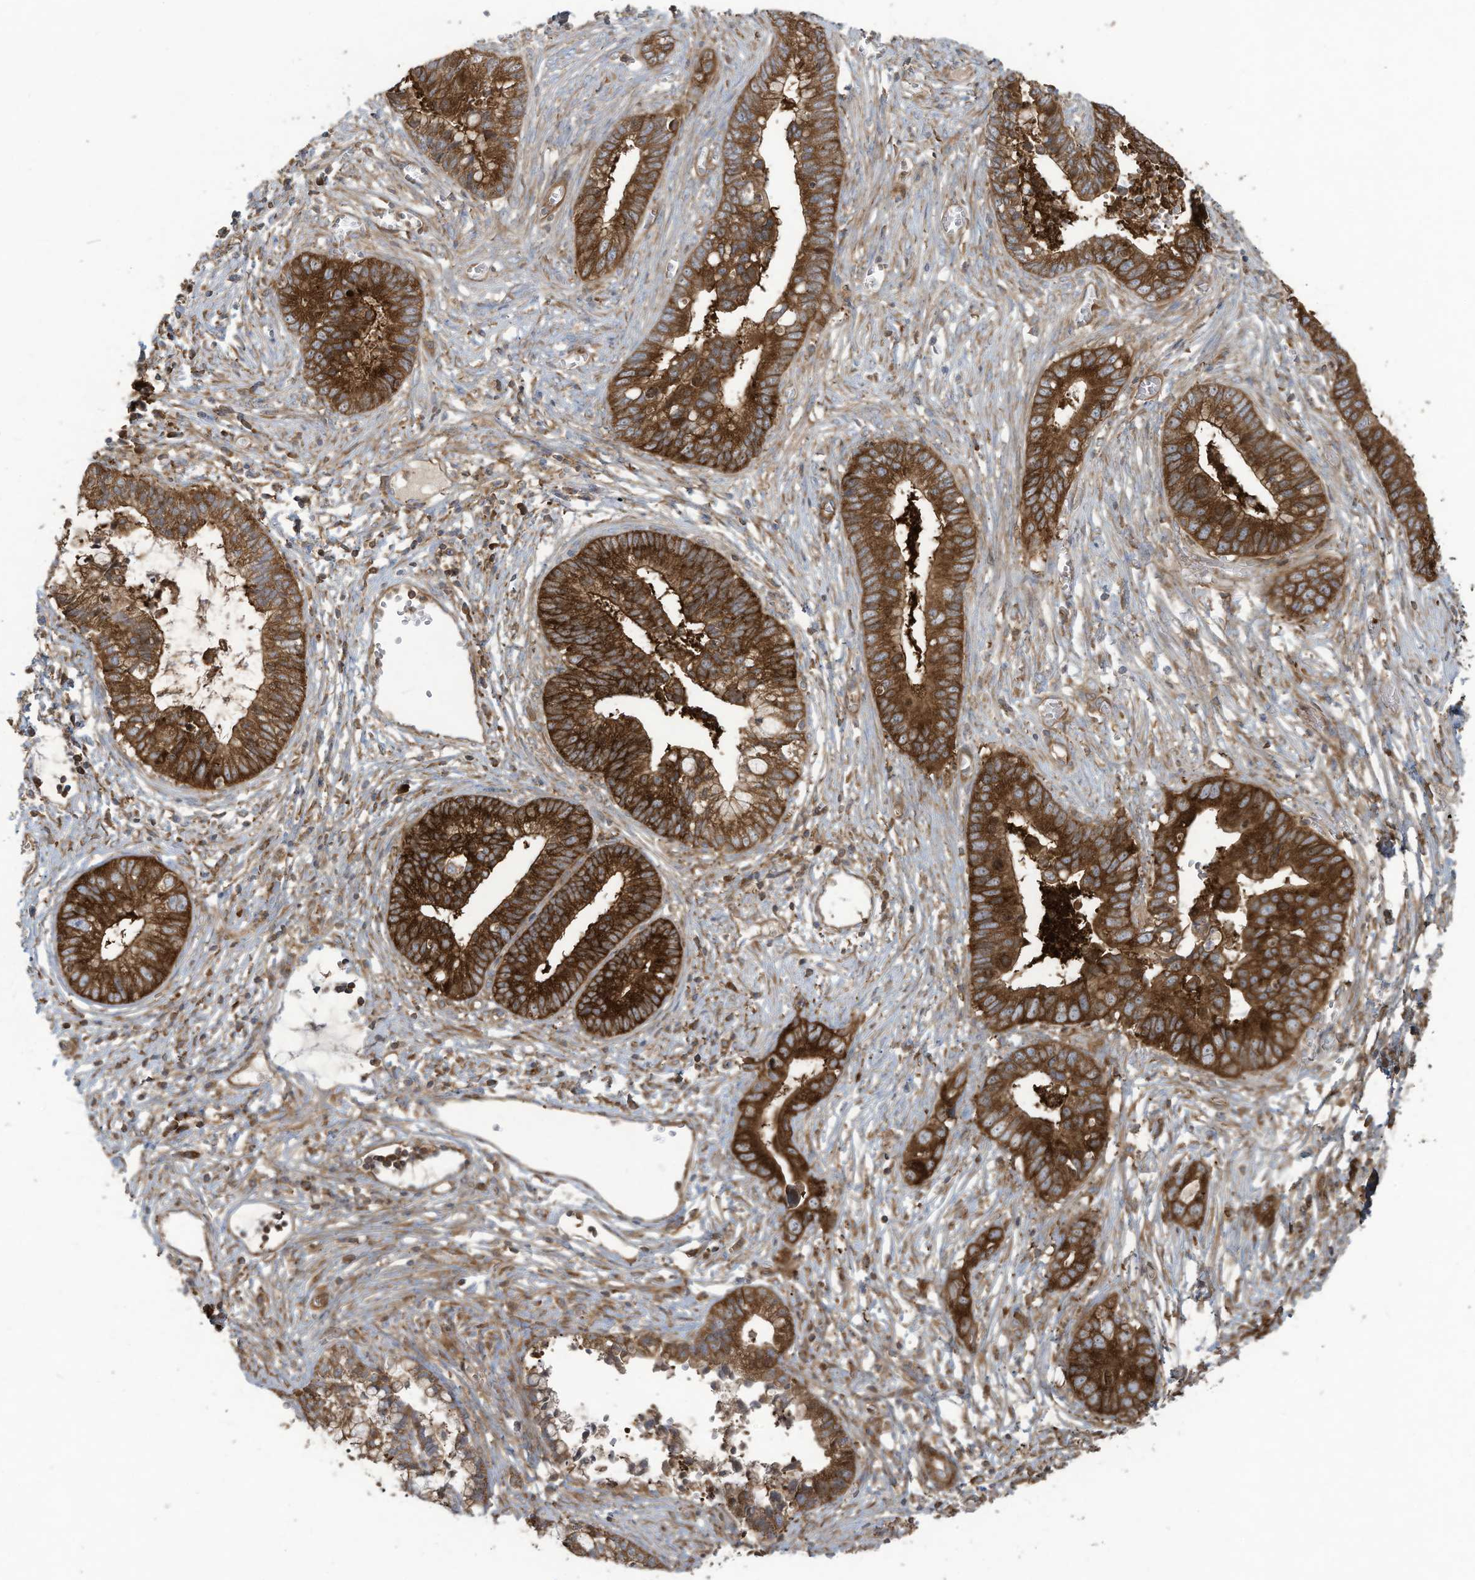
{"staining": {"intensity": "strong", "quantity": ">75%", "location": "cytoplasmic/membranous"}, "tissue": "cervical cancer", "cell_type": "Tumor cells", "image_type": "cancer", "snomed": [{"axis": "morphology", "description": "Adenocarcinoma, NOS"}, {"axis": "topography", "description": "Cervix"}], "caption": "This micrograph exhibits immunohistochemistry staining of cervical cancer, with high strong cytoplasmic/membranous positivity in approximately >75% of tumor cells.", "gene": "OLA1", "patient": {"sex": "female", "age": 44}}